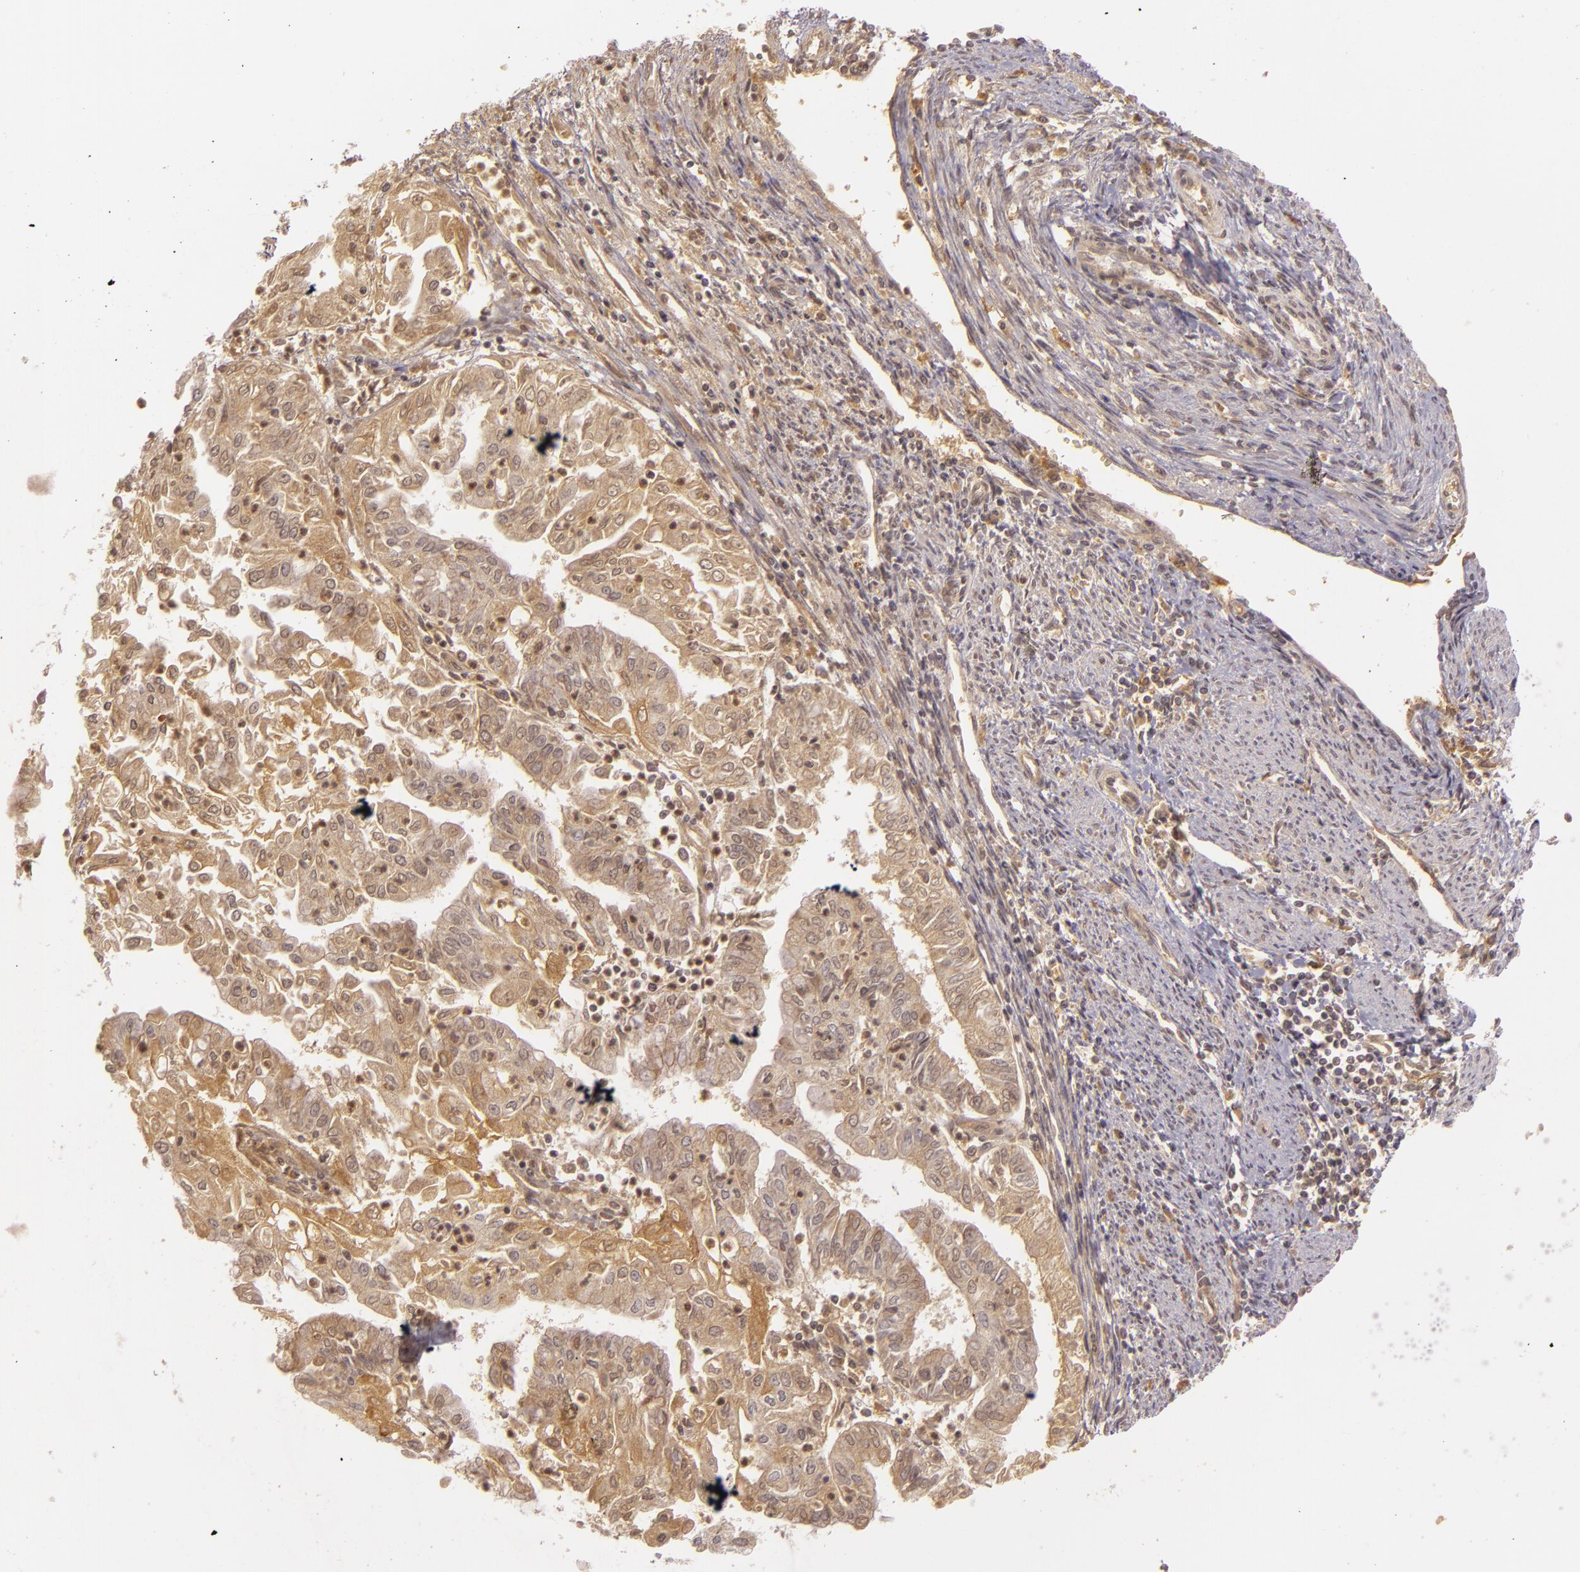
{"staining": {"intensity": "weak", "quantity": ">75%", "location": "cytoplasmic/membranous"}, "tissue": "endometrial cancer", "cell_type": "Tumor cells", "image_type": "cancer", "snomed": [{"axis": "morphology", "description": "Adenocarcinoma, NOS"}, {"axis": "topography", "description": "Endometrium"}], "caption": "Endometrial cancer (adenocarcinoma) stained with immunohistochemistry demonstrates weak cytoplasmic/membranous expression in about >75% of tumor cells. The protein of interest is stained brown, and the nuclei are stained in blue (DAB IHC with brightfield microscopy, high magnification).", "gene": "CD59", "patient": {"sex": "female", "age": 75}}